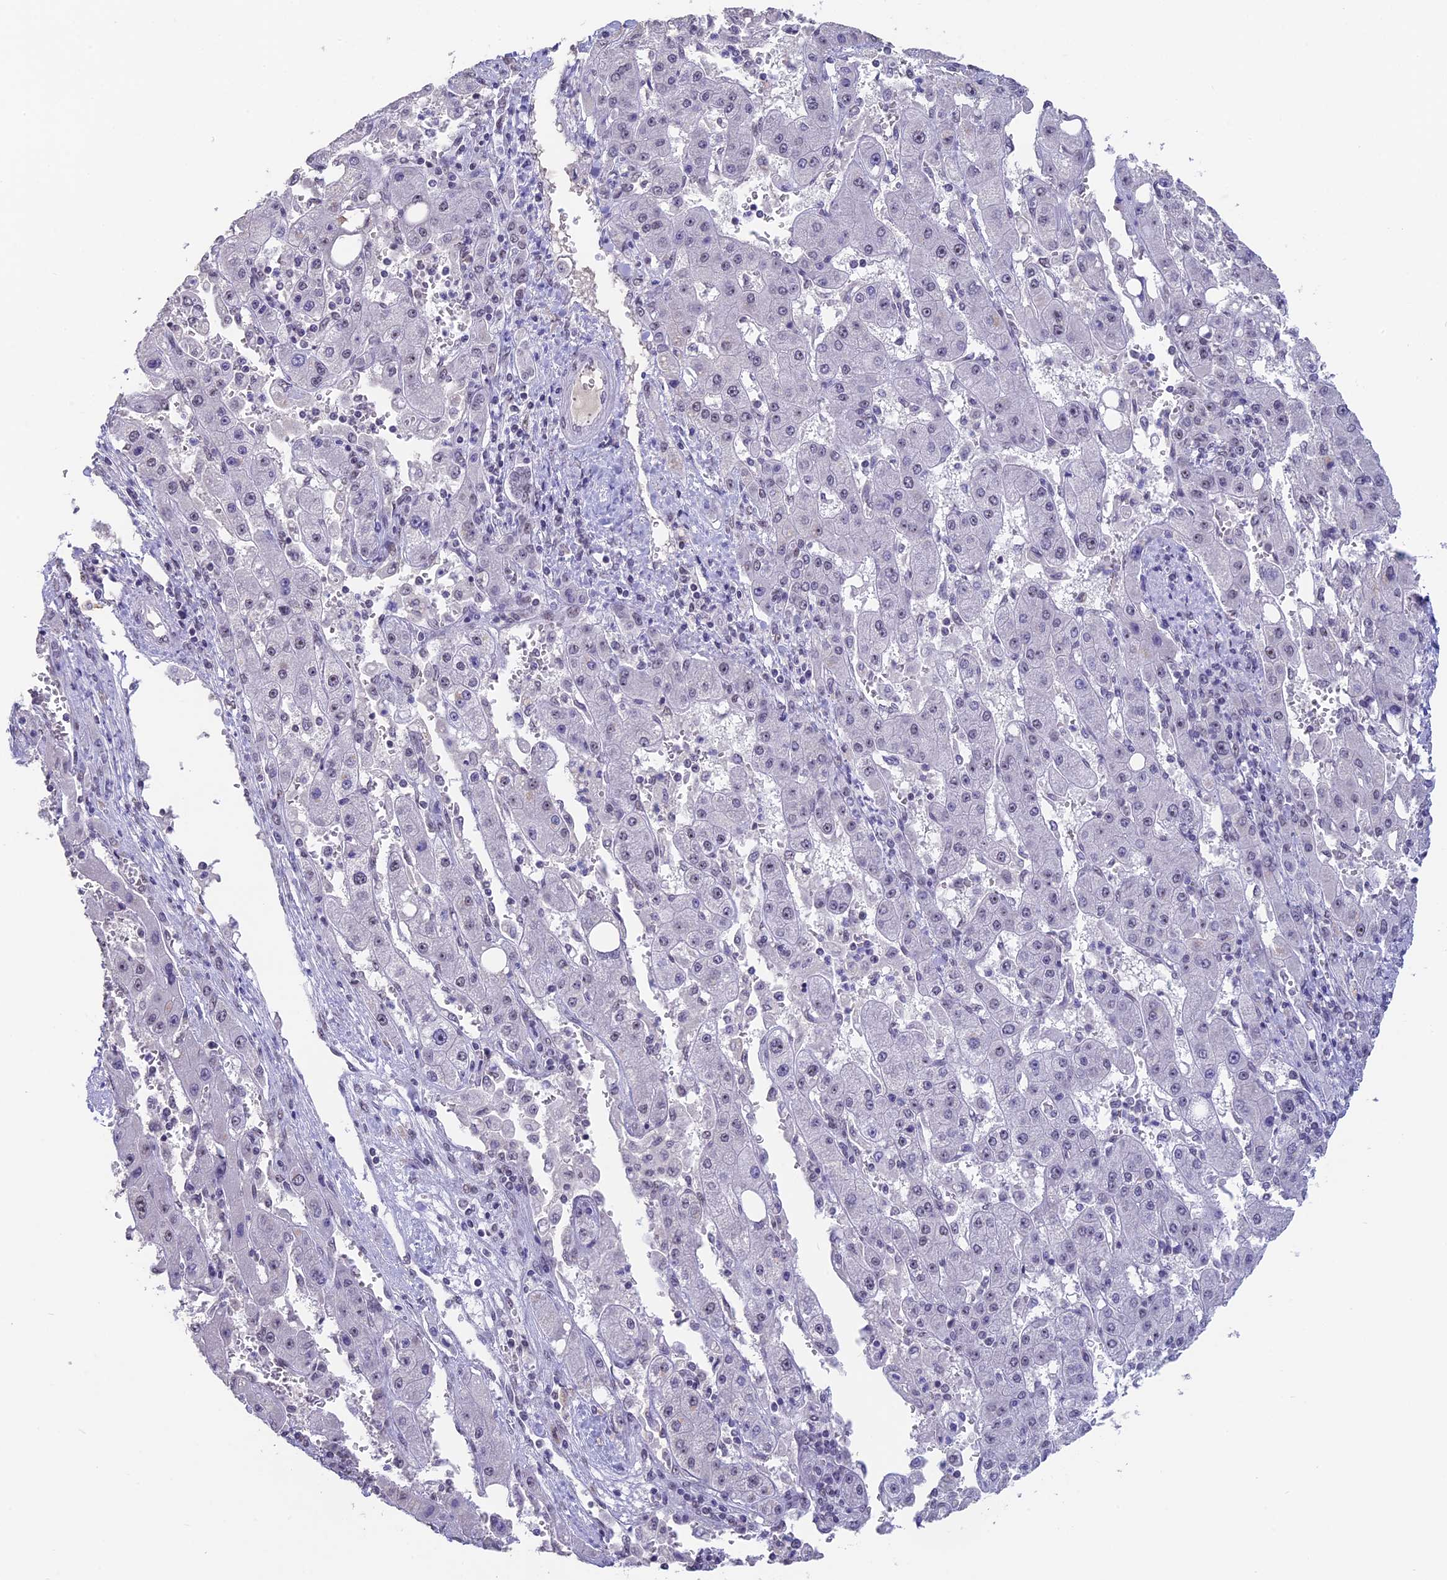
{"staining": {"intensity": "negative", "quantity": "none", "location": "none"}, "tissue": "liver cancer", "cell_type": "Tumor cells", "image_type": "cancer", "snomed": [{"axis": "morphology", "description": "Carcinoma, Hepatocellular, NOS"}, {"axis": "topography", "description": "Liver"}], "caption": "An immunohistochemistry (IHC) photomicrograph of liver hepatocellular carcinoma is shown. There is no staining in tumor cells of liver hepatocellular carcinoma.", "gene": "SETD2", "patient": {"sex": "female", "age": 73}}